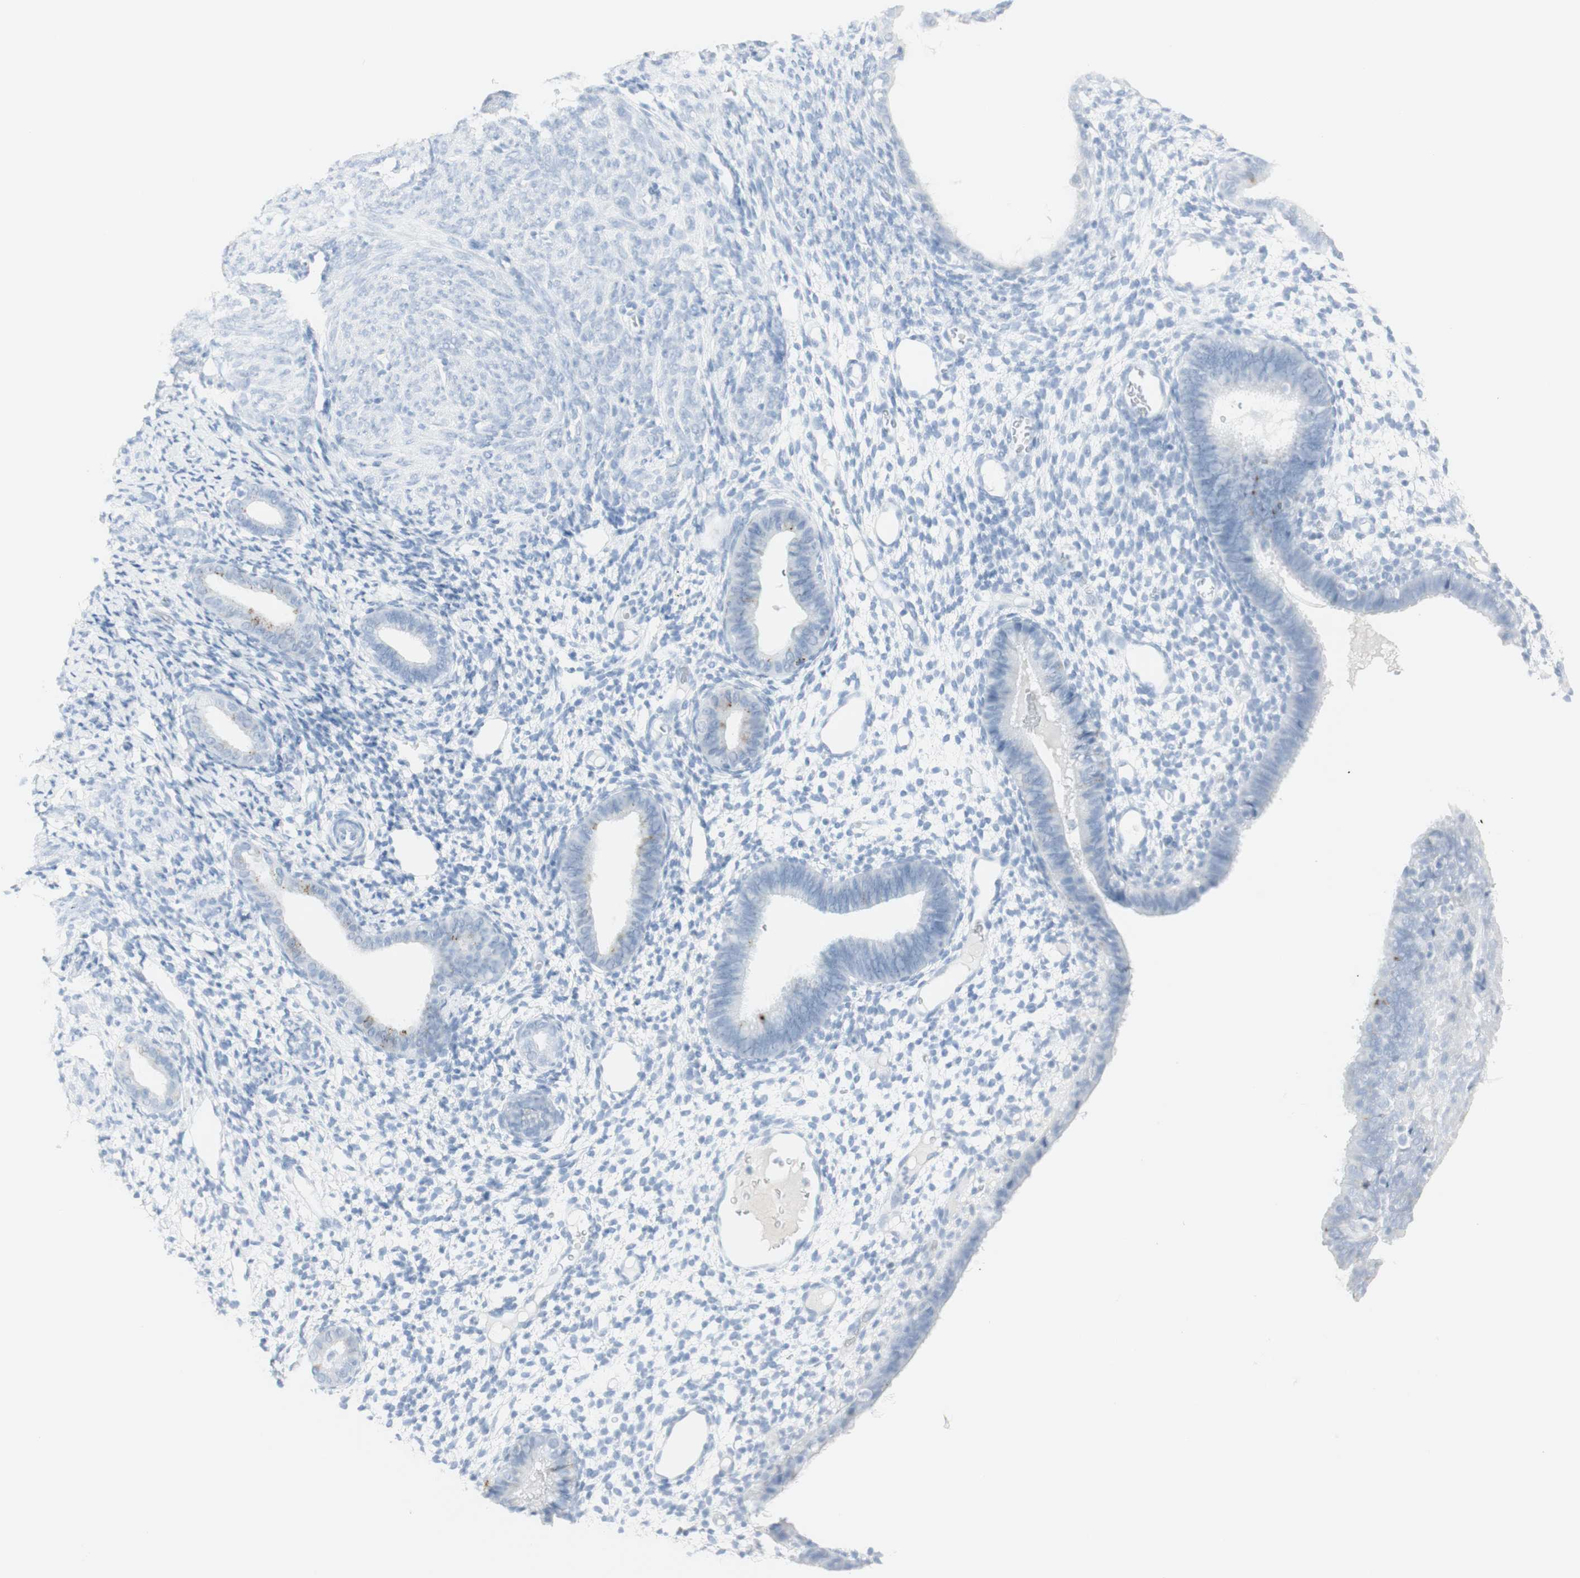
{"staining": {"intensity": "negative", "quantity": "none", "location": "none"}, "tissue": "endometrium", "cell_type": "Cells in endometrial stroma", "image_type": "normal", "snomed": [{"axis": "morphology", "description": "Normal tissue, NOS"}, {"axis": "topography", "description": "Endometrium"}], "caption": "This is an immunohistochemistry (IHC) histopathology image of normal endometrium. There is no staining in cells in endometrial stroma.", "gene": "NAPSA", "patient": {"sex": "female", "age": 61}}